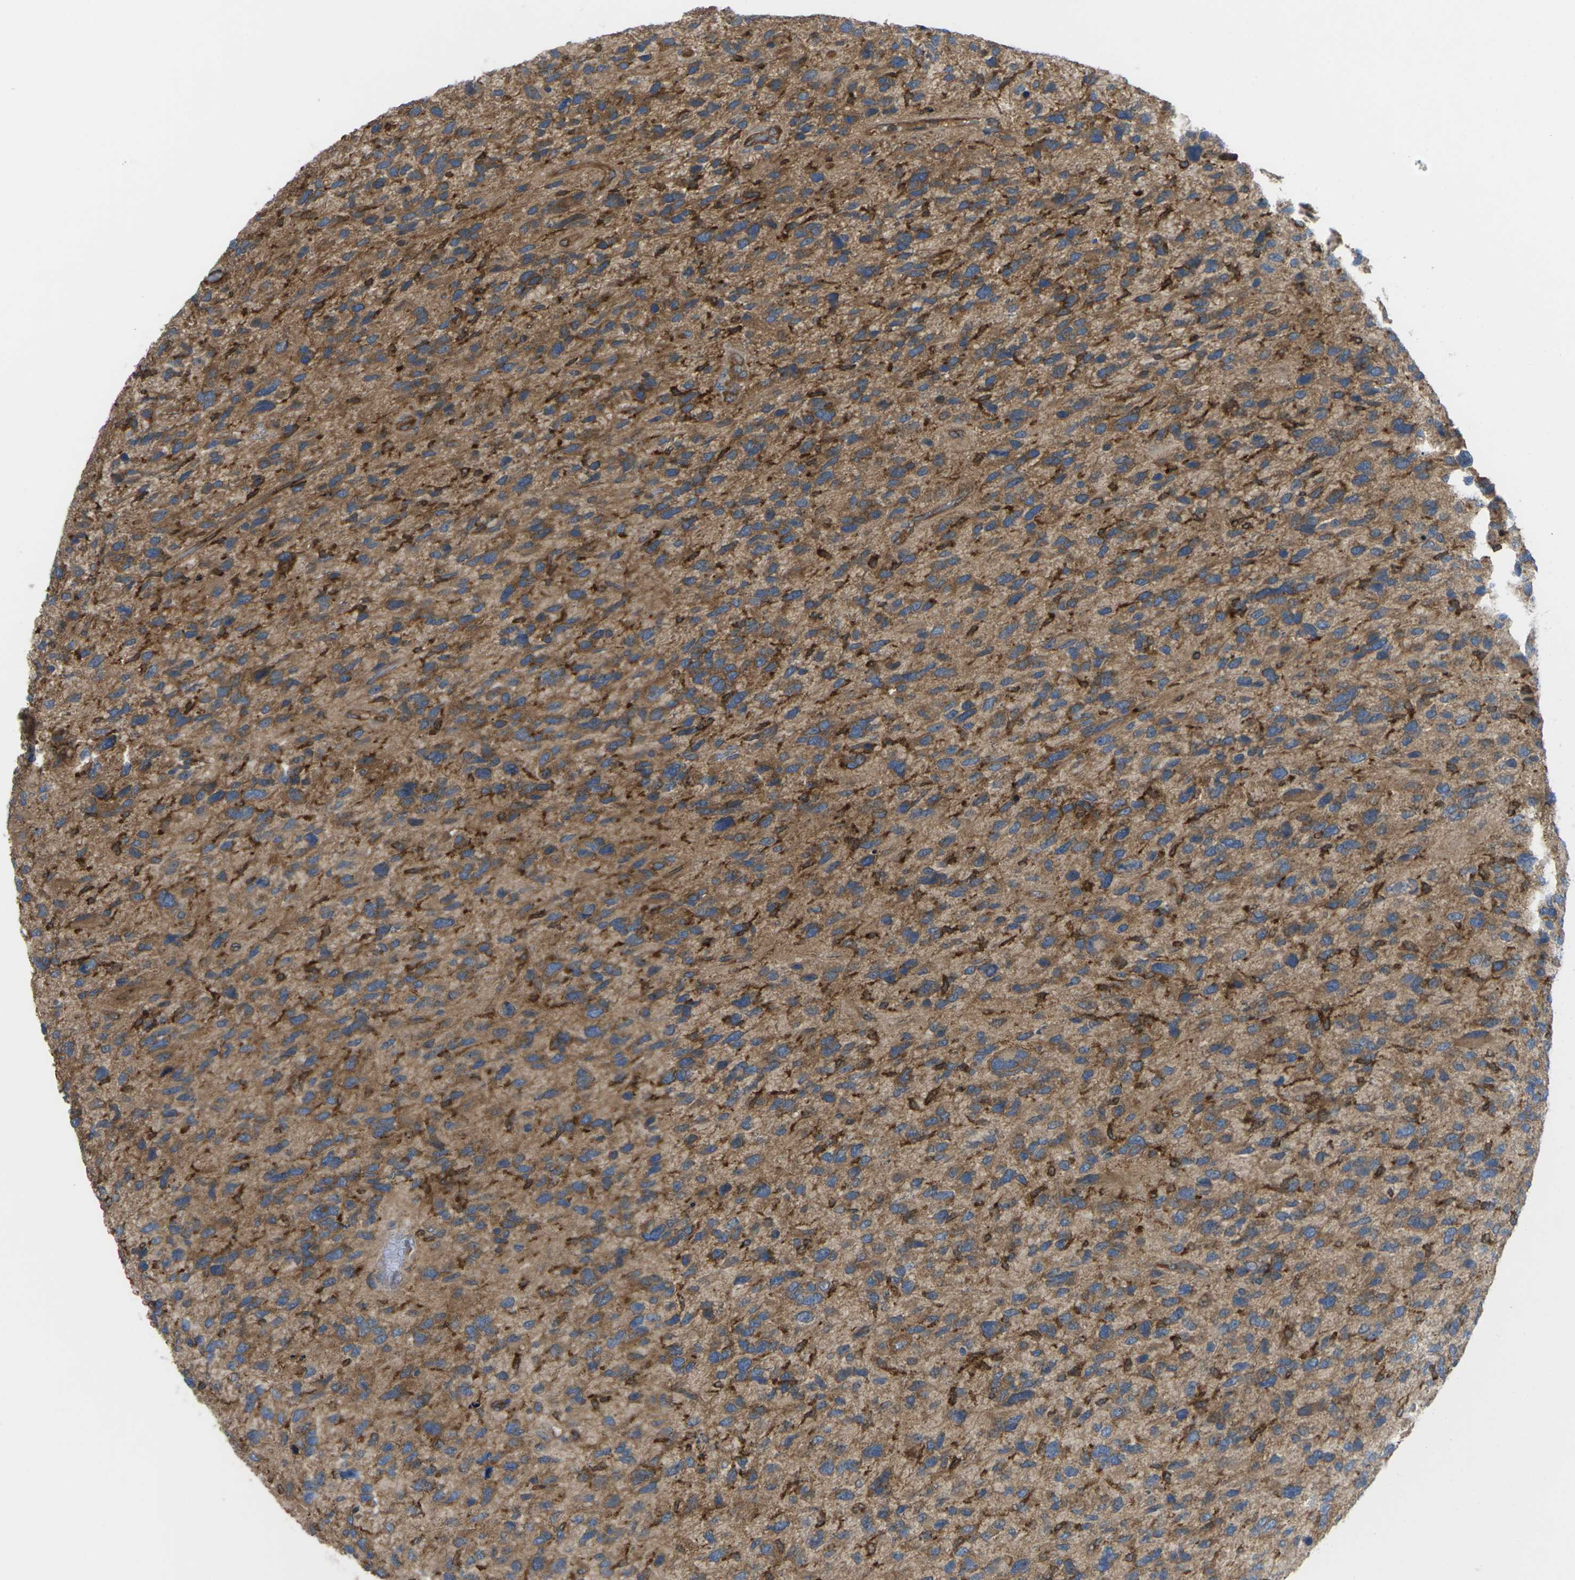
{"staining": {"intensity": "moderate", "quantity": "25%-75%", "location": "cytoplasmic/membranous"}, "tissue": "glioma", "cell_type": "Tumor cells", "image_type": "cancer", "snomed": [{"axis": "morphology", "description": "Glioma, malignant, High grade"}, {"axis": "topography", "description": "Brain"}], "caption": "Protein staining by IHC reveals moderate cytoplasmic/membranous staining in about 25%-75% of tumor cells in glioma.", "gene": "TIAM1", "patient": {"sex": "female", "age": 58}}